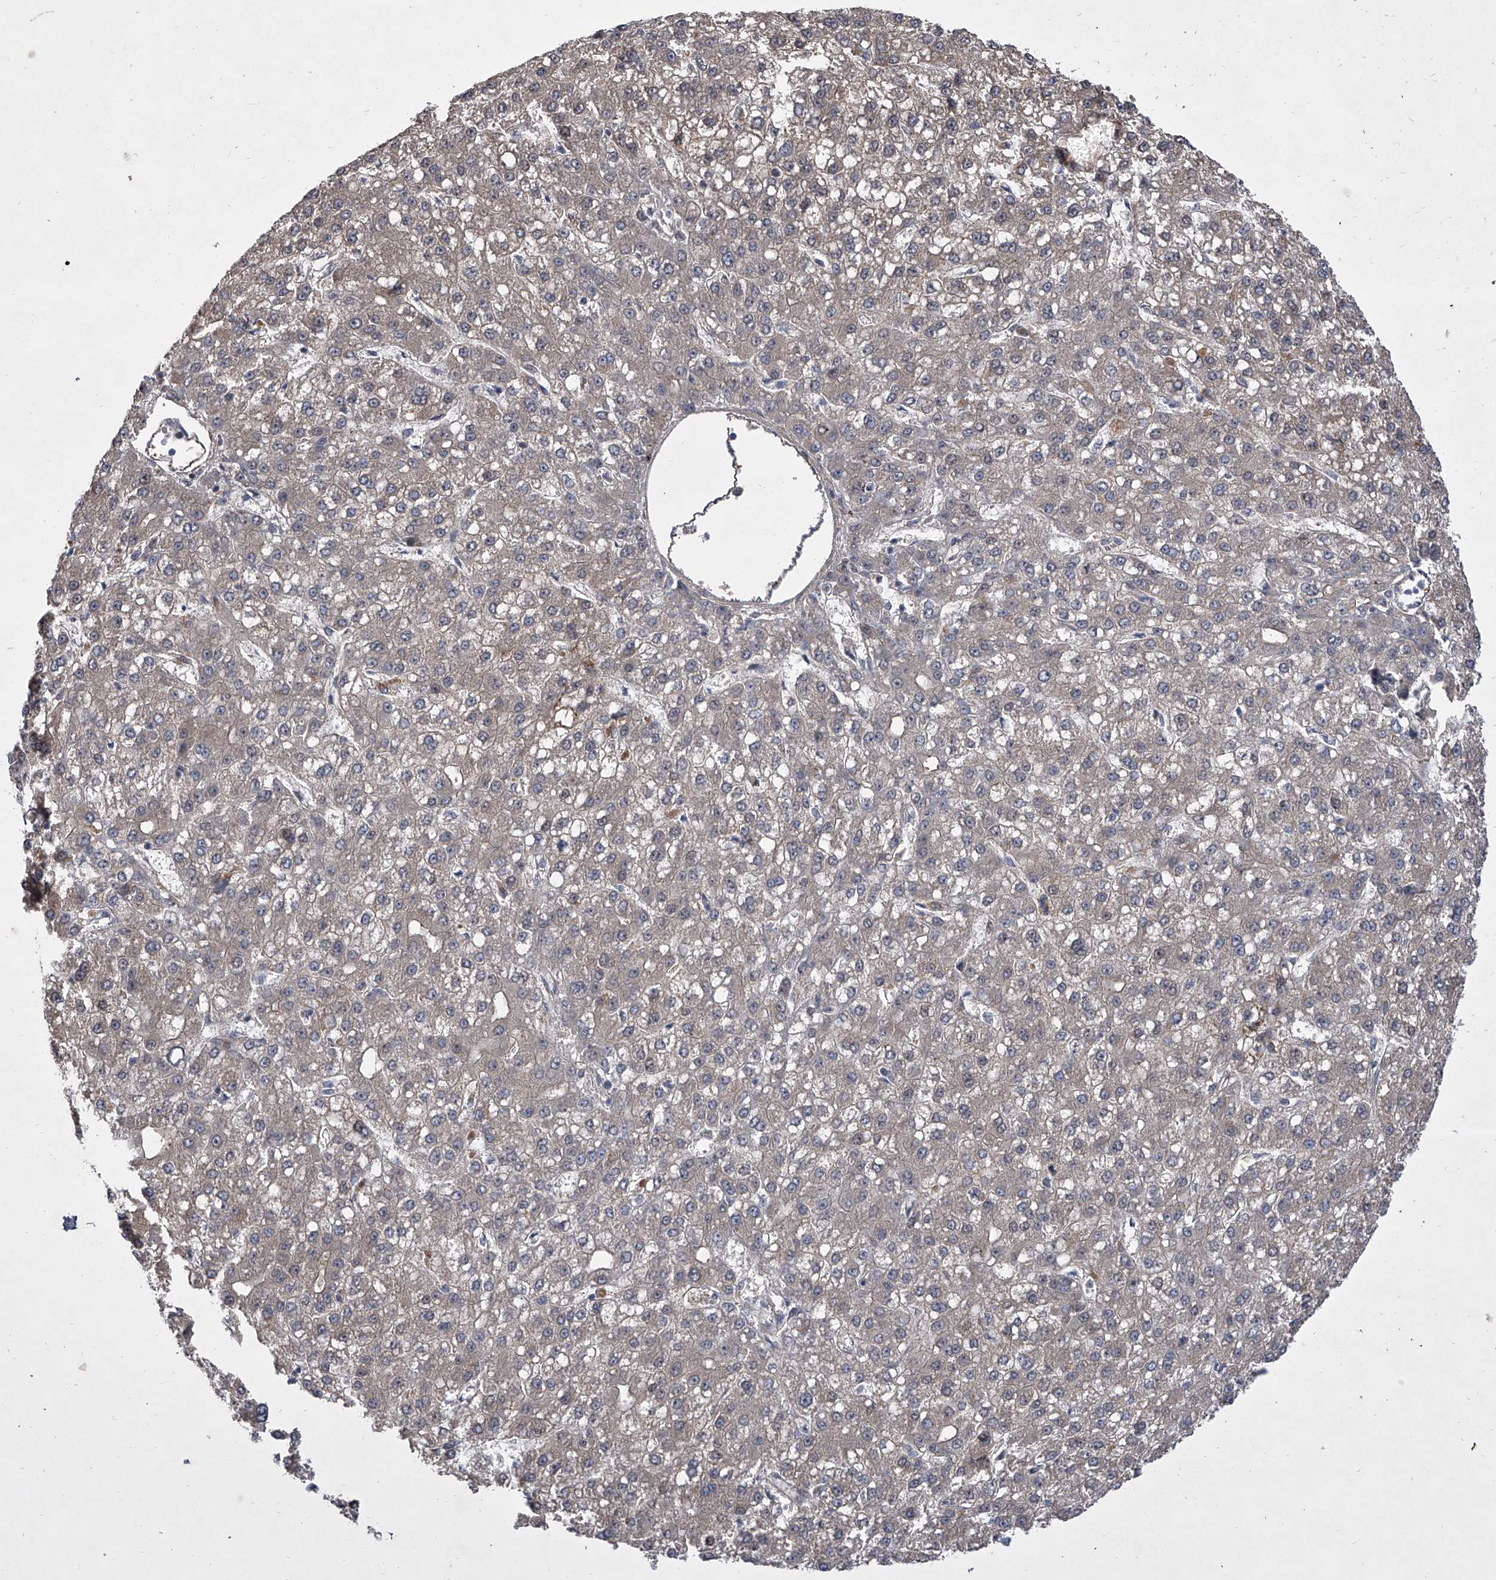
{"staining": {"intensity": "negative", "quantity": "none", "location": "none"}, "tissue": "liver cancer", "cell_type": "Tumor cells", "image_type": "cancer", "snomed": [{"axis": "morphology", "description": "Carcinoma, Hepatocellular, NOS"}, {"axis": "topography", "description": "Liver"}], "caption": "The immunohistochemistry (IHC) micrograph has no significant positivity in tumor cells of hepatocellular carcinoma (liver) tissue.", "gene": "HEATR6", "patient": {"sex": "male", "age": 67}}